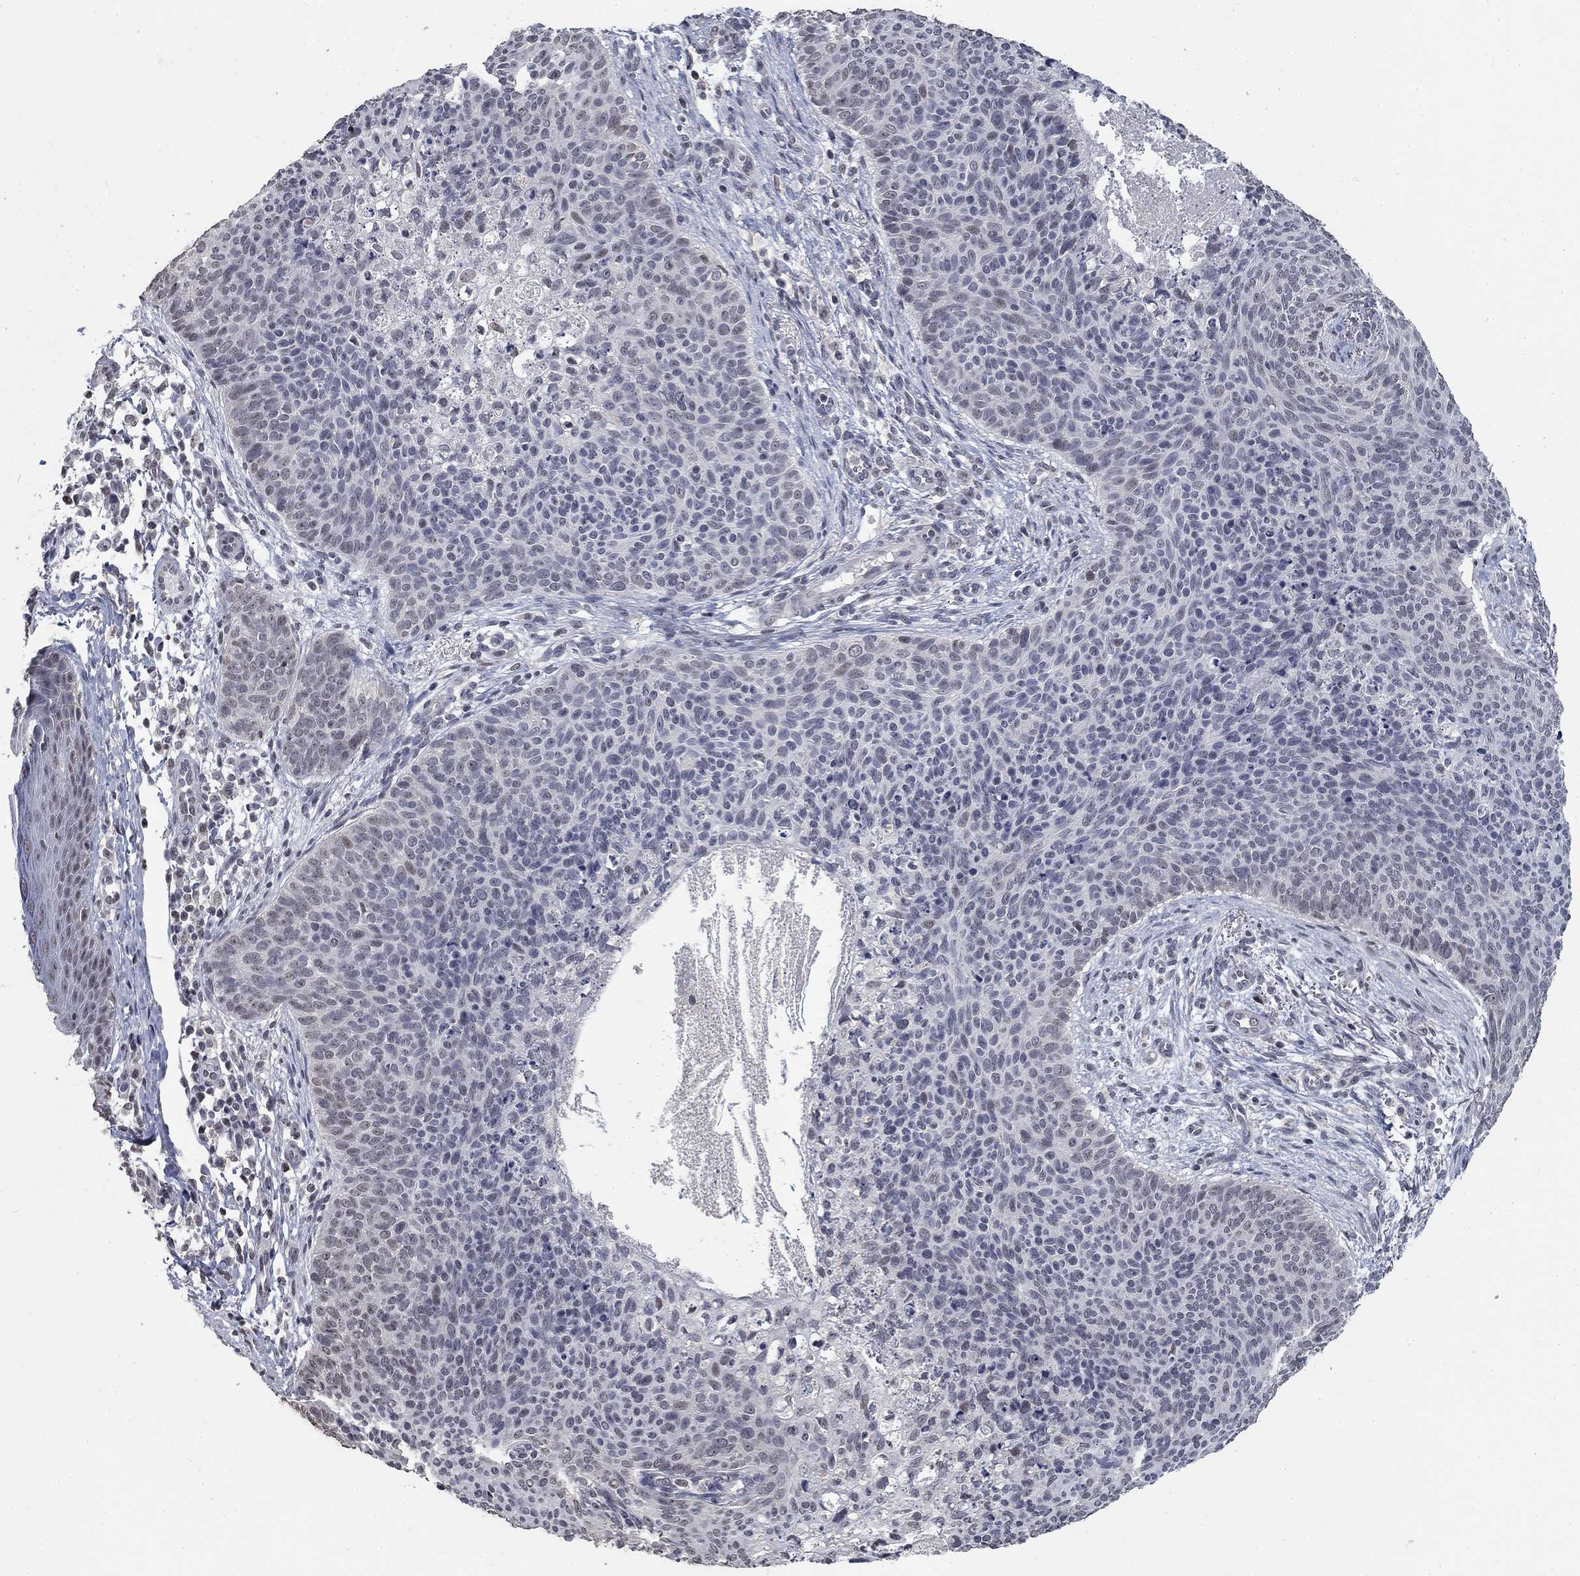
{"staining": {"intensity": "negative", "quantity": "none", "location": "none"}, "tissue": "skin cancer", "cell_type": "Tumor cells", "image_type": "cancer", "snomed": [{"axis": "morphology", "description": "Basal cell carcinoma"}, {"axis": "topography", "description": "Skin"}], "caption": "This is an IHC histopathology image of human skin cancer (basal cell carcinoma). There is no staining in tumor cells.", "gene": "SPATA33", "patient": {"sex": "male", "age": 64}}